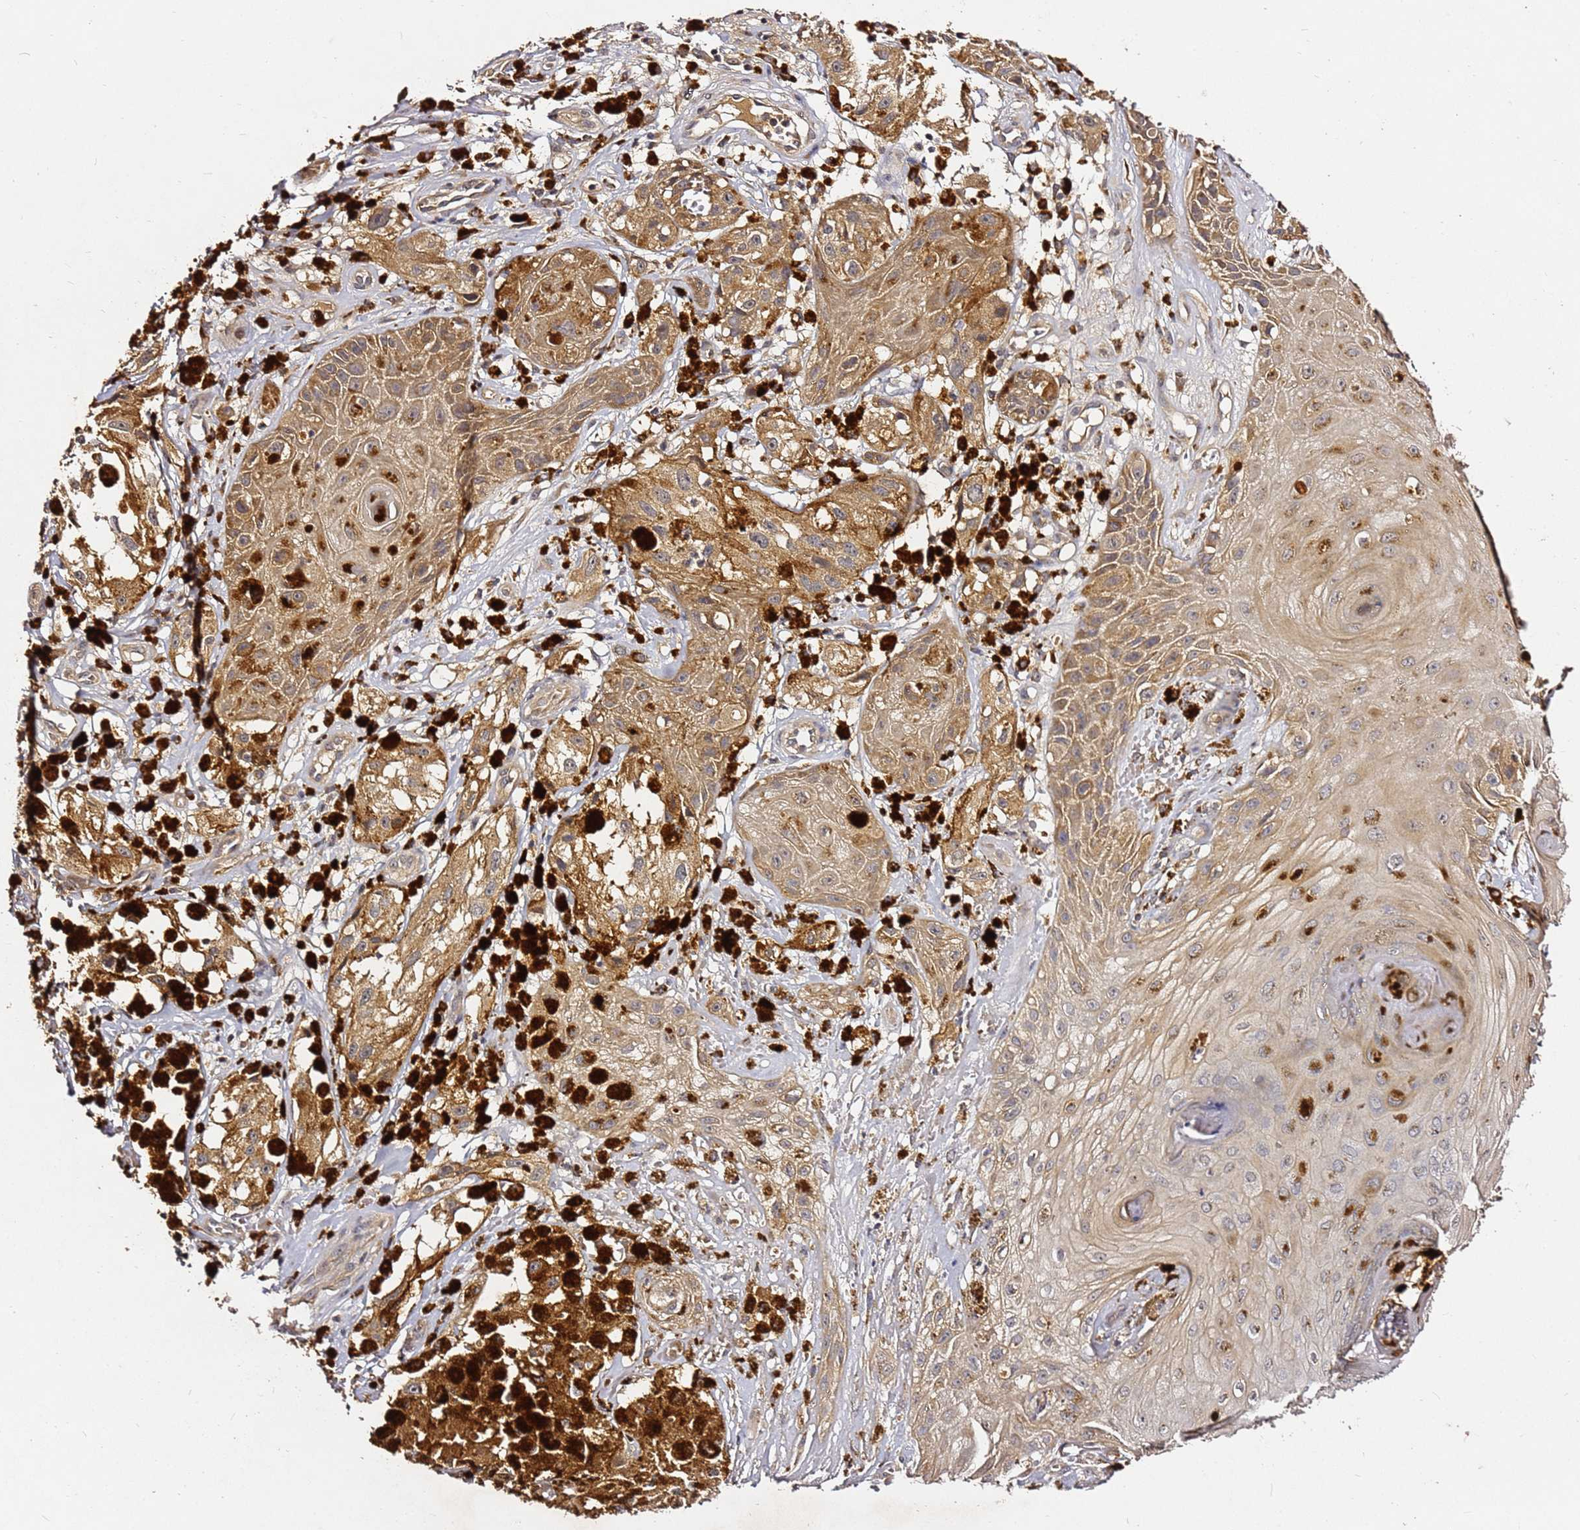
{"staining": {"intensity": "moderate", "quantity": ">75%", "location": "cytoplasmic/membranous"}, "tissue": "melanoma", "cell_type": "Tumor cells", "image_type": "cancer", "snomed": [{"axis": "morphology", "description": "Malignant melanoma, NOS"}, {"axis": "topography", "description": "Skin"}], "caption": "A brown stain labels moderate cytoplasmic/membranous expression of a protein in human malignant melanoma tumor cells.", "gene": "C6orf136", "patient": {"sex": "male", "age": 88}}